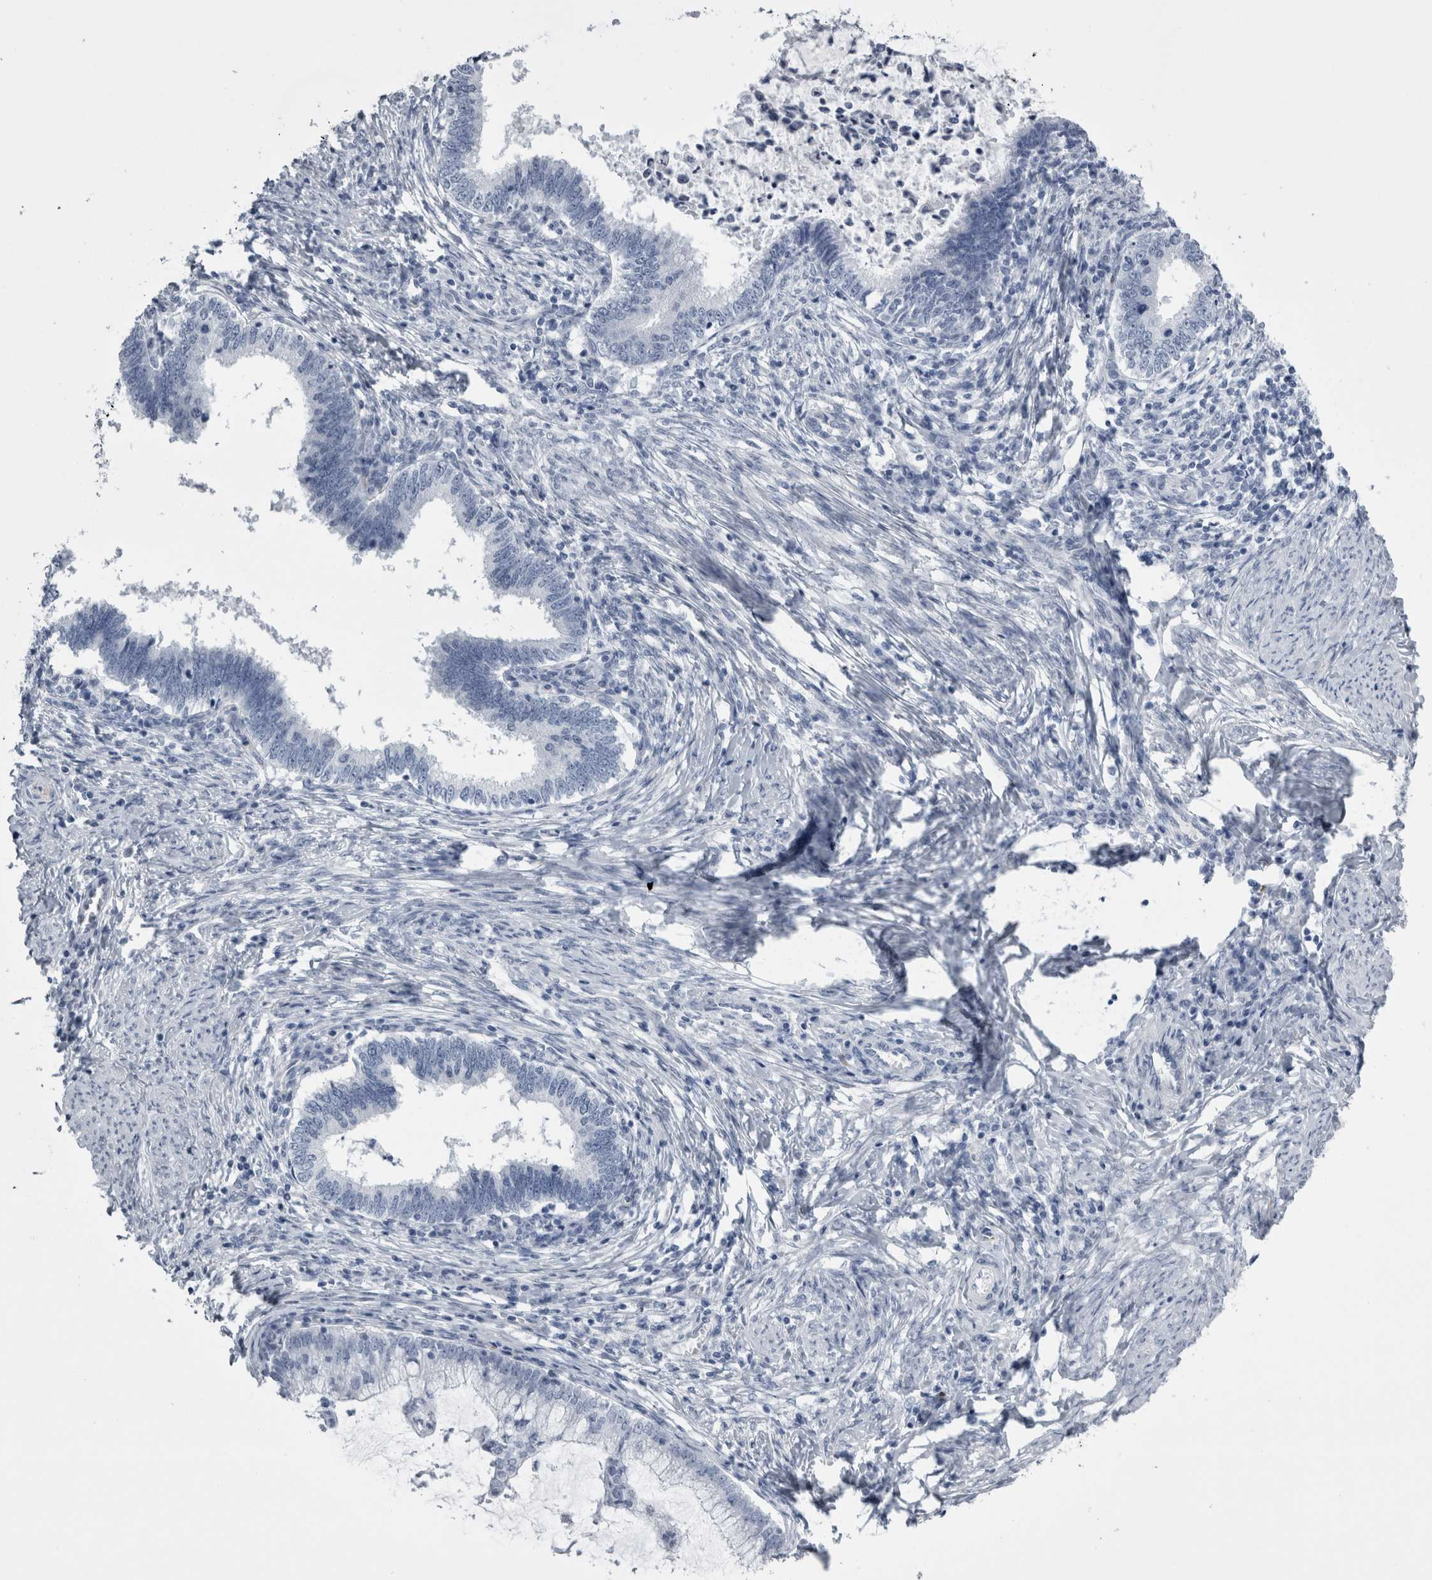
{"staining": {"intensity": "negative", "quantity": "none", "location": "none"}, "tissue": "cervical cancer", "cell_type": "Tumor cells", "image_type": "cancer", "snomed": [{"axis": "morphology", "description": "Adenocarcinoma, NOS"}, {"axis": "topography", "description": "Cervix"}], "caption": "This is a histopathology image of immunohistochemistry (IHC) staining of cervical cancer (adenocarcinoma), which shows no positivity in tumor cells.", "gene": "VWDE", "patient": {"sex": "female", "age": 36}}